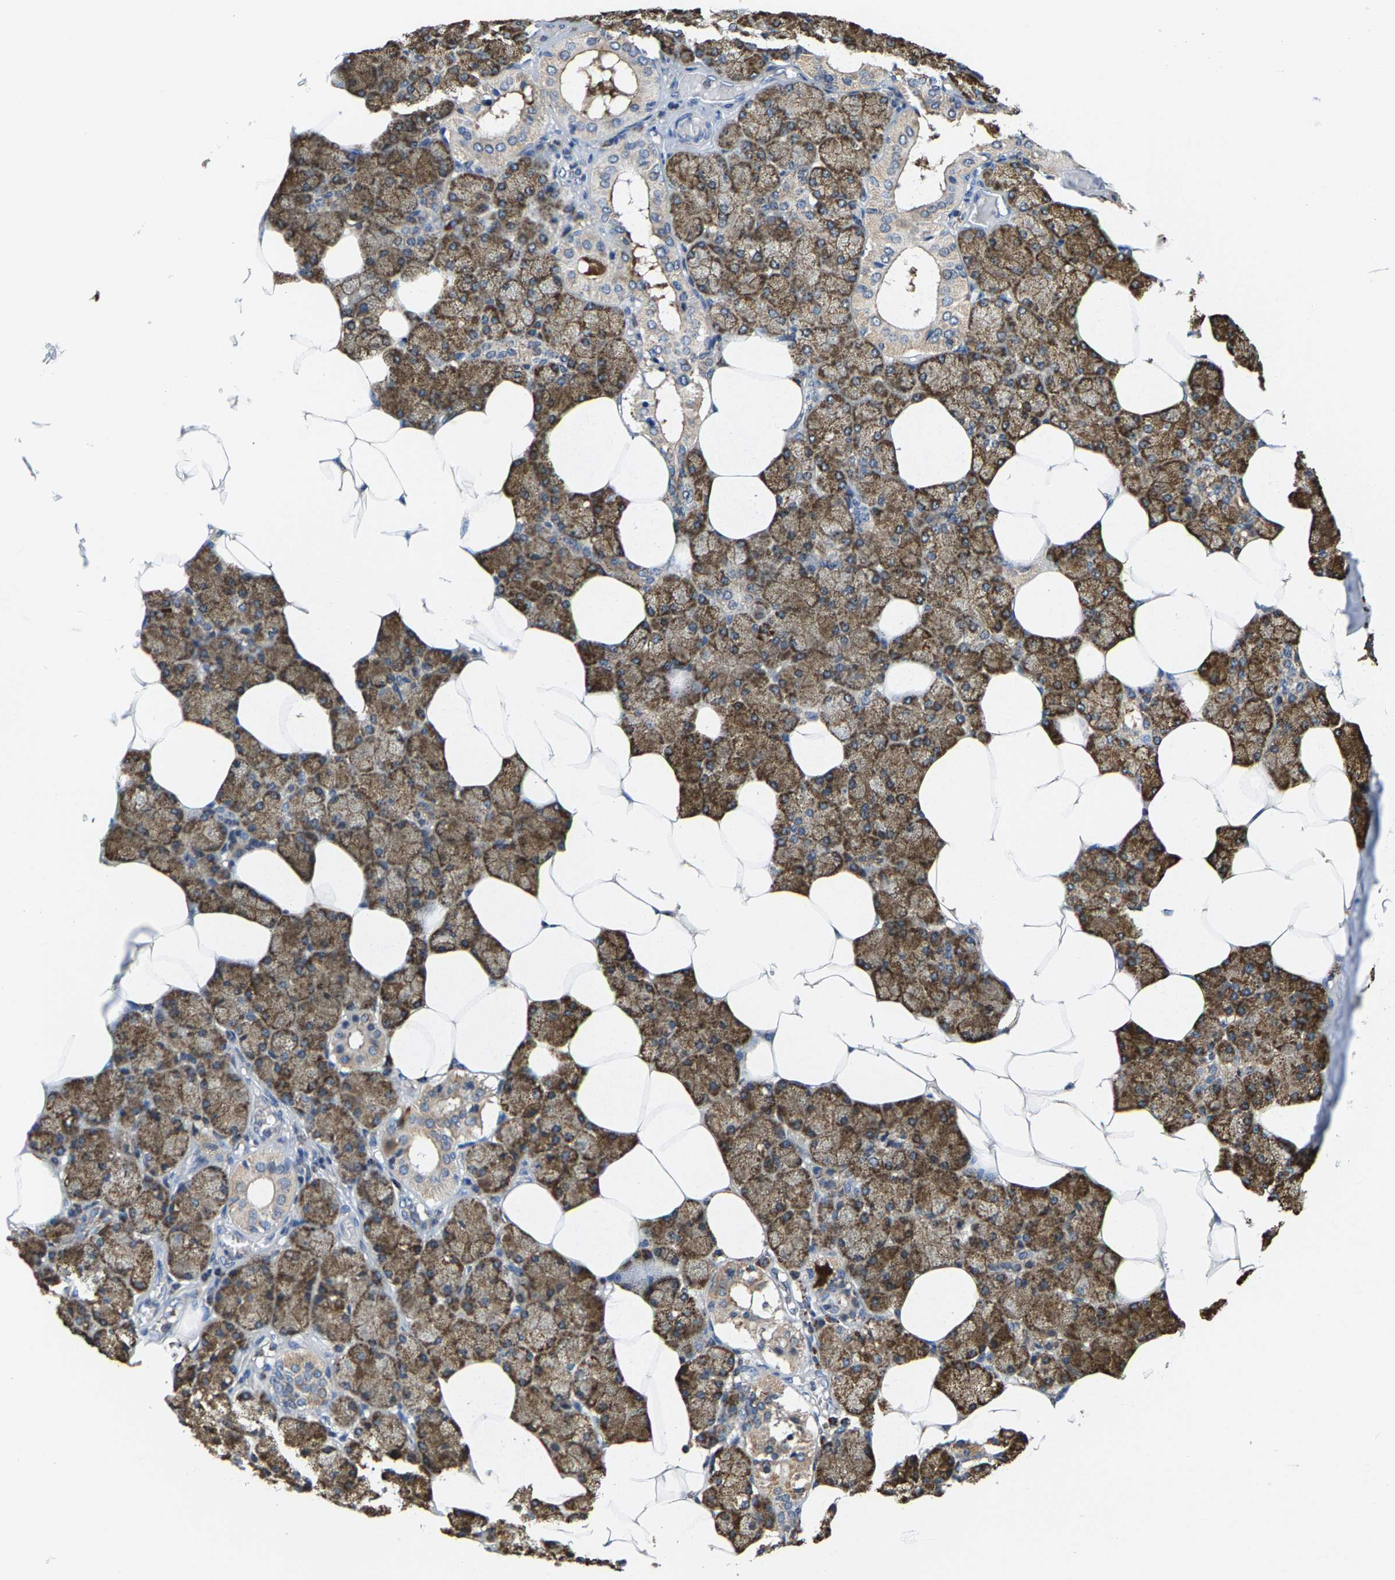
{"staining": {"intensity": "strong", "quantity": ">75%", "location": "cytoplasmic/membranous"}, "tissue": "salivary gland", "cell_type": "Glandular cells", "image_type": "normal", "snomed": [{"axis": "morphology", "description": "Normal tissue, NOS"}, {"axis": "topography", "description": "Salivary gland"}], "caption": "Salivary gland stained with immunohistochemistry (IHC) shows strong cytoplasmic/membranous positivity in approximately >75% of glandular cells.", "gene": "SHMT2", "patient": {"sex": "male", "age": 62}}